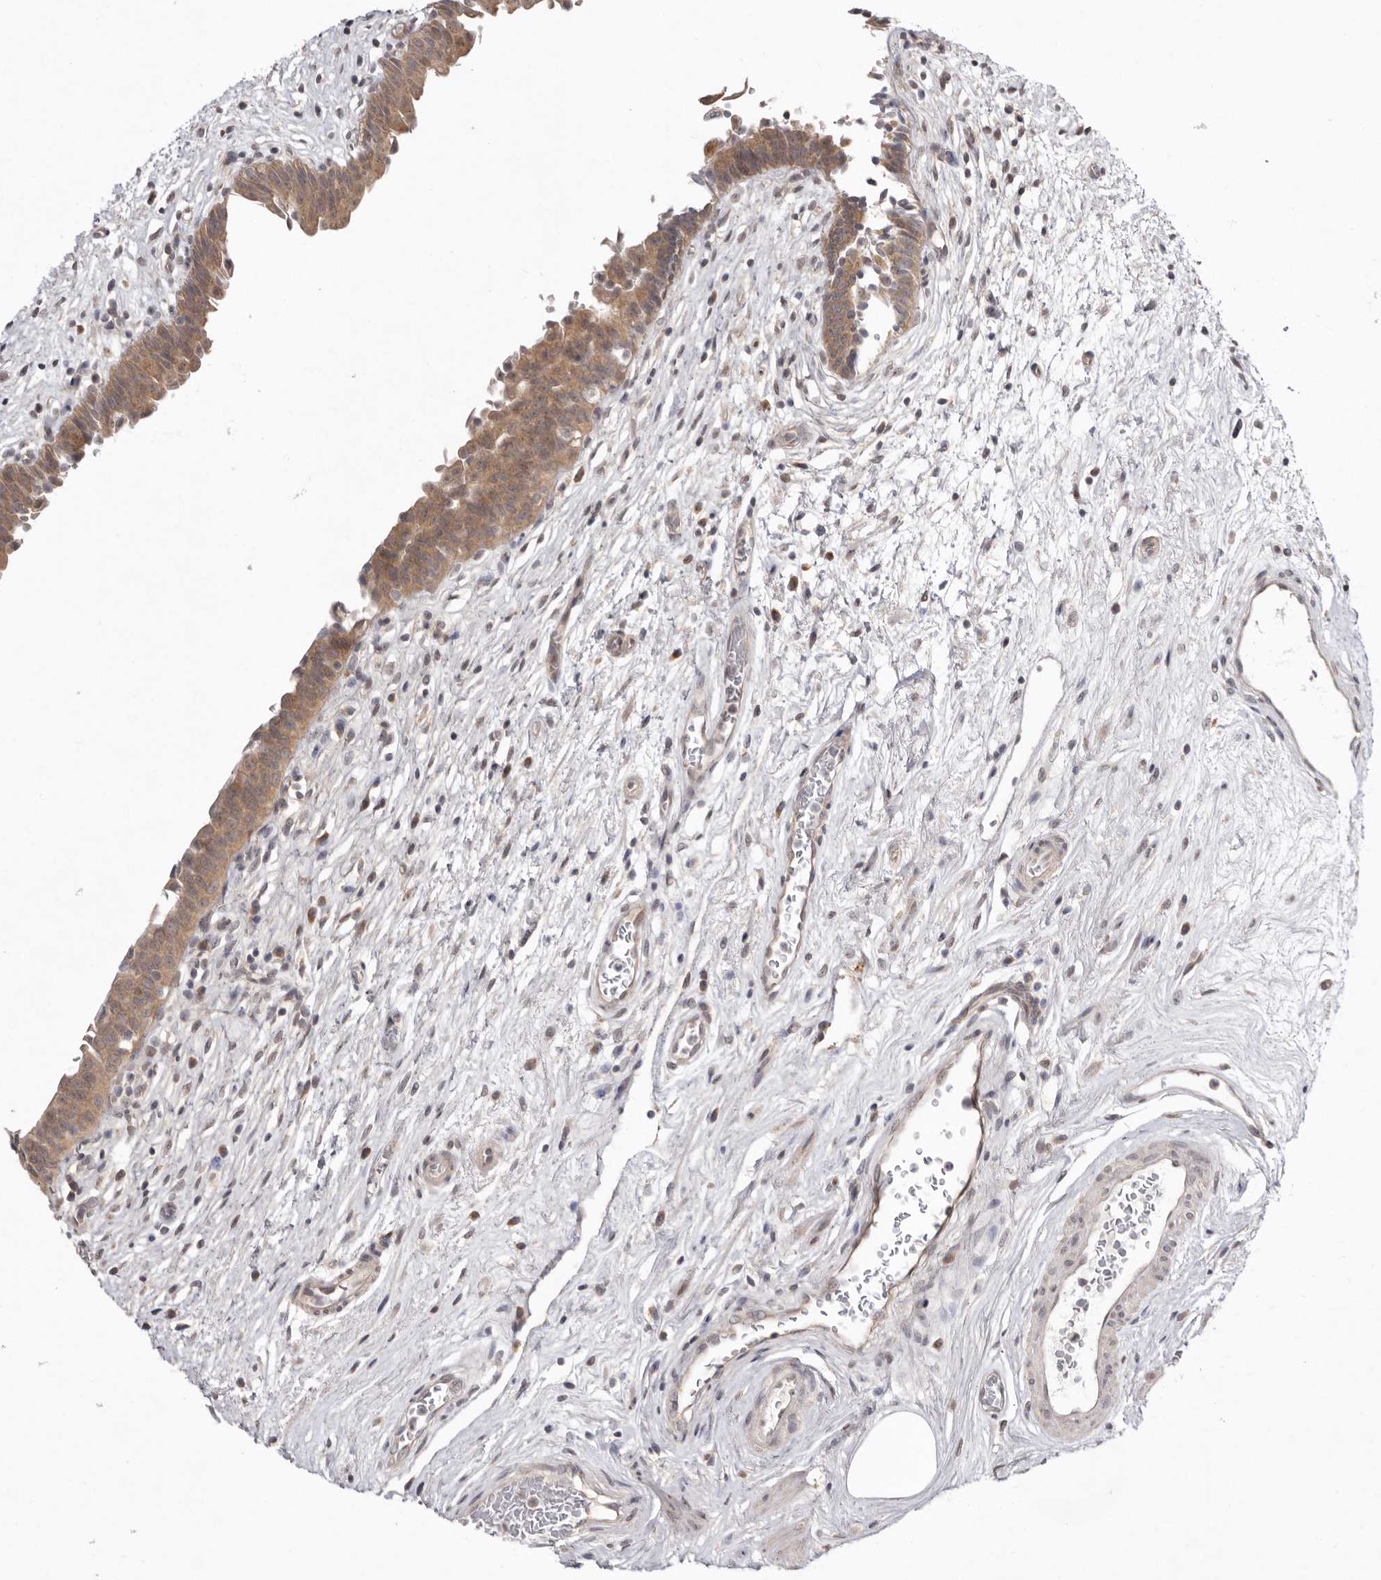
{"staining": {"intensity": "moderate", "quantity": ">75%", "location": "cytoplasmic/membranous"}, "tissue": "urinary bladder", "cell_type": "Urothelial cells", "image_type": "normal", "snomed": [{"axis": "morphology", "description": "Normal tissue, NOS"}, {"axis": "topography", "description": "Urinary bladder"}], "caption": "Urinary bladder stained for a protein displays moderate cytoplasmic/membranous positivity in urothelial cells. The staining was performed using DAB (3,3'-diaminobenzidine) to visualize the protein expression in brown, while the nuclei were stained in blue with hematoxylin (Magnification: 20x).", "gene": "NSUN4", "patient": {"sex": "male", "age": 83}}